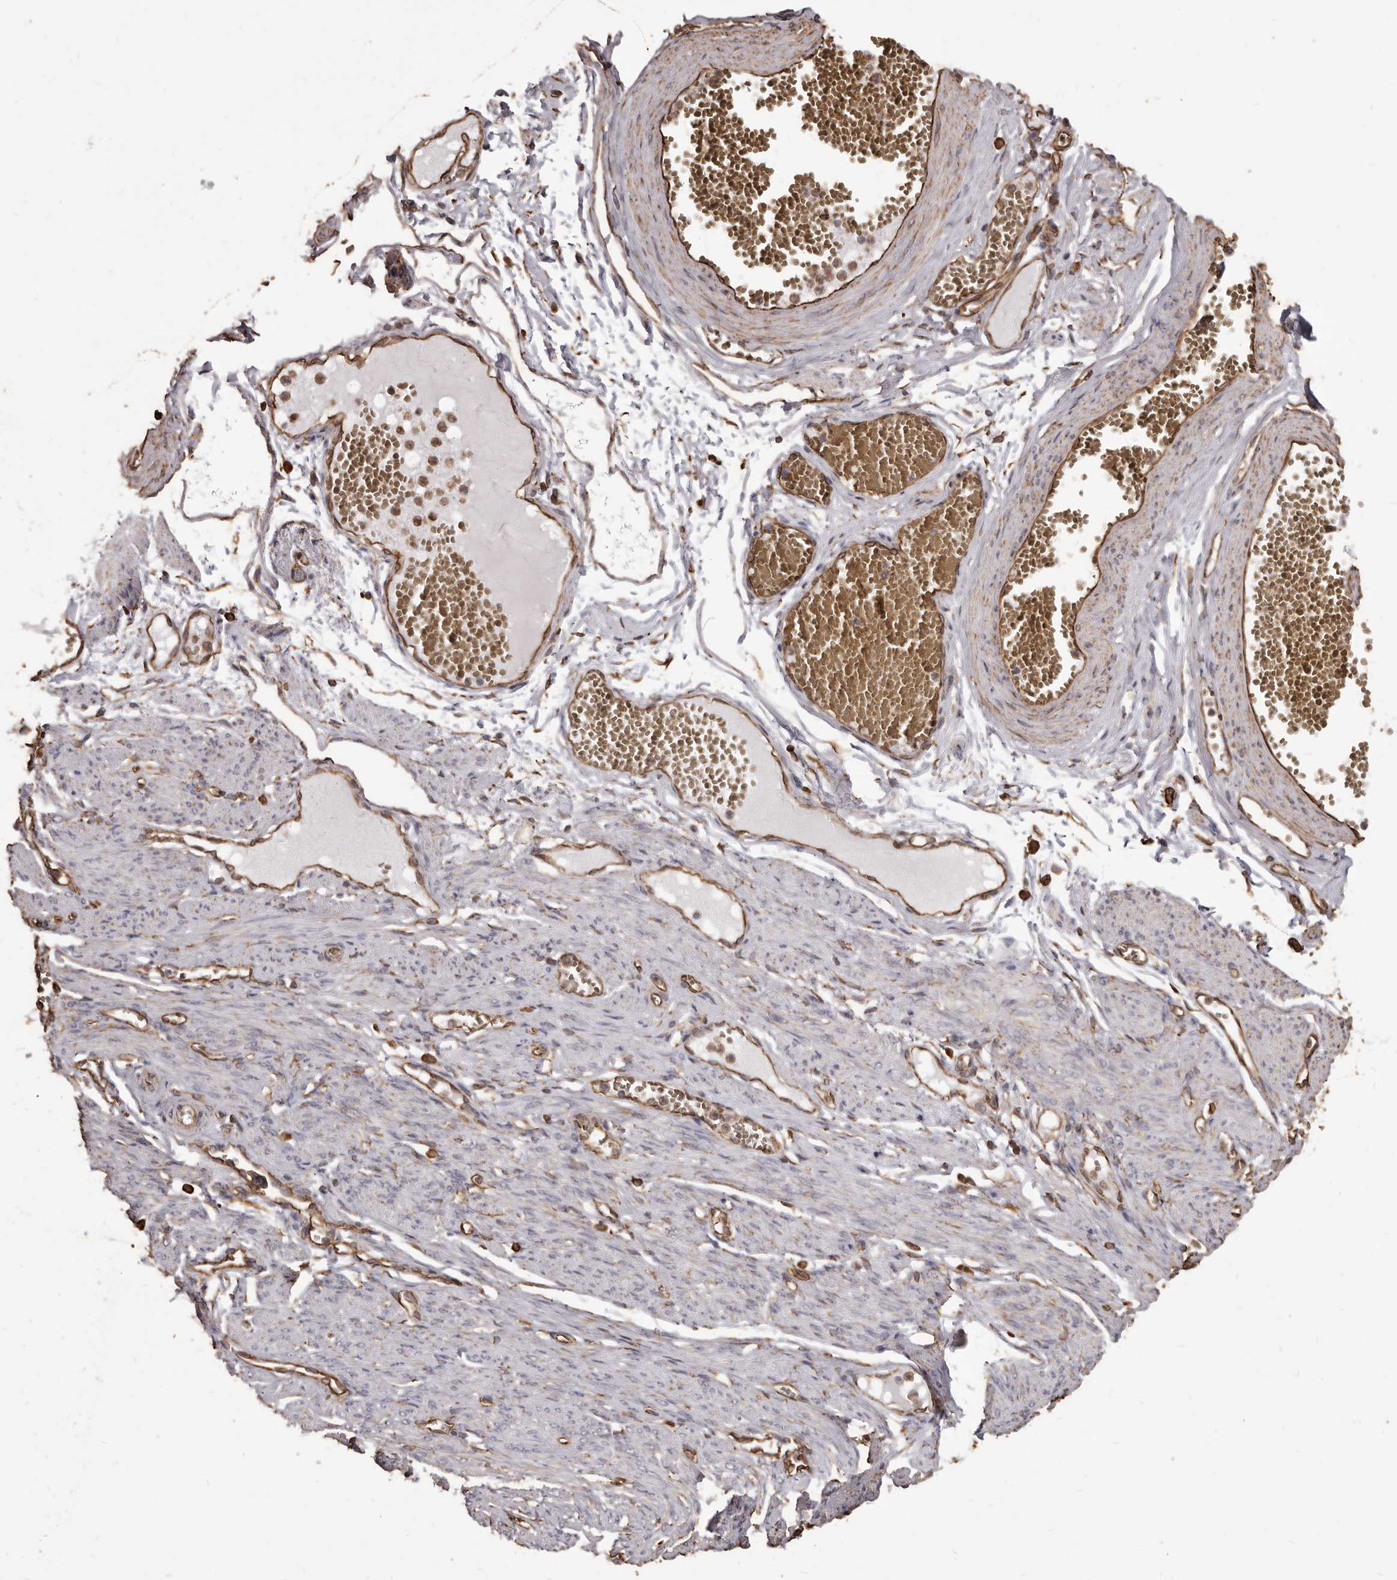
{"staining": {"intensity": "strong", "quantity": ">75%", "location": "cytoplasmic/membranous"}, "tissue": "adipose tissue", "cell_type": "Adipocytes", "image_type": "normal", "snomed": [{"axis": "morphology", "description": "Normal tissue, NOS"}, {"axis": "topography", "description": "Smooth muscle"}, {"axis": "topography", "description": "Peripheral nerve tissue"}], "caption": "Strong cytoplasmic/membranous protein staining is appreciated in about >75% of adipocytes in adipose tissue.", "gene": "MTURN", "patient": {"sex": "female", "age": 39}}